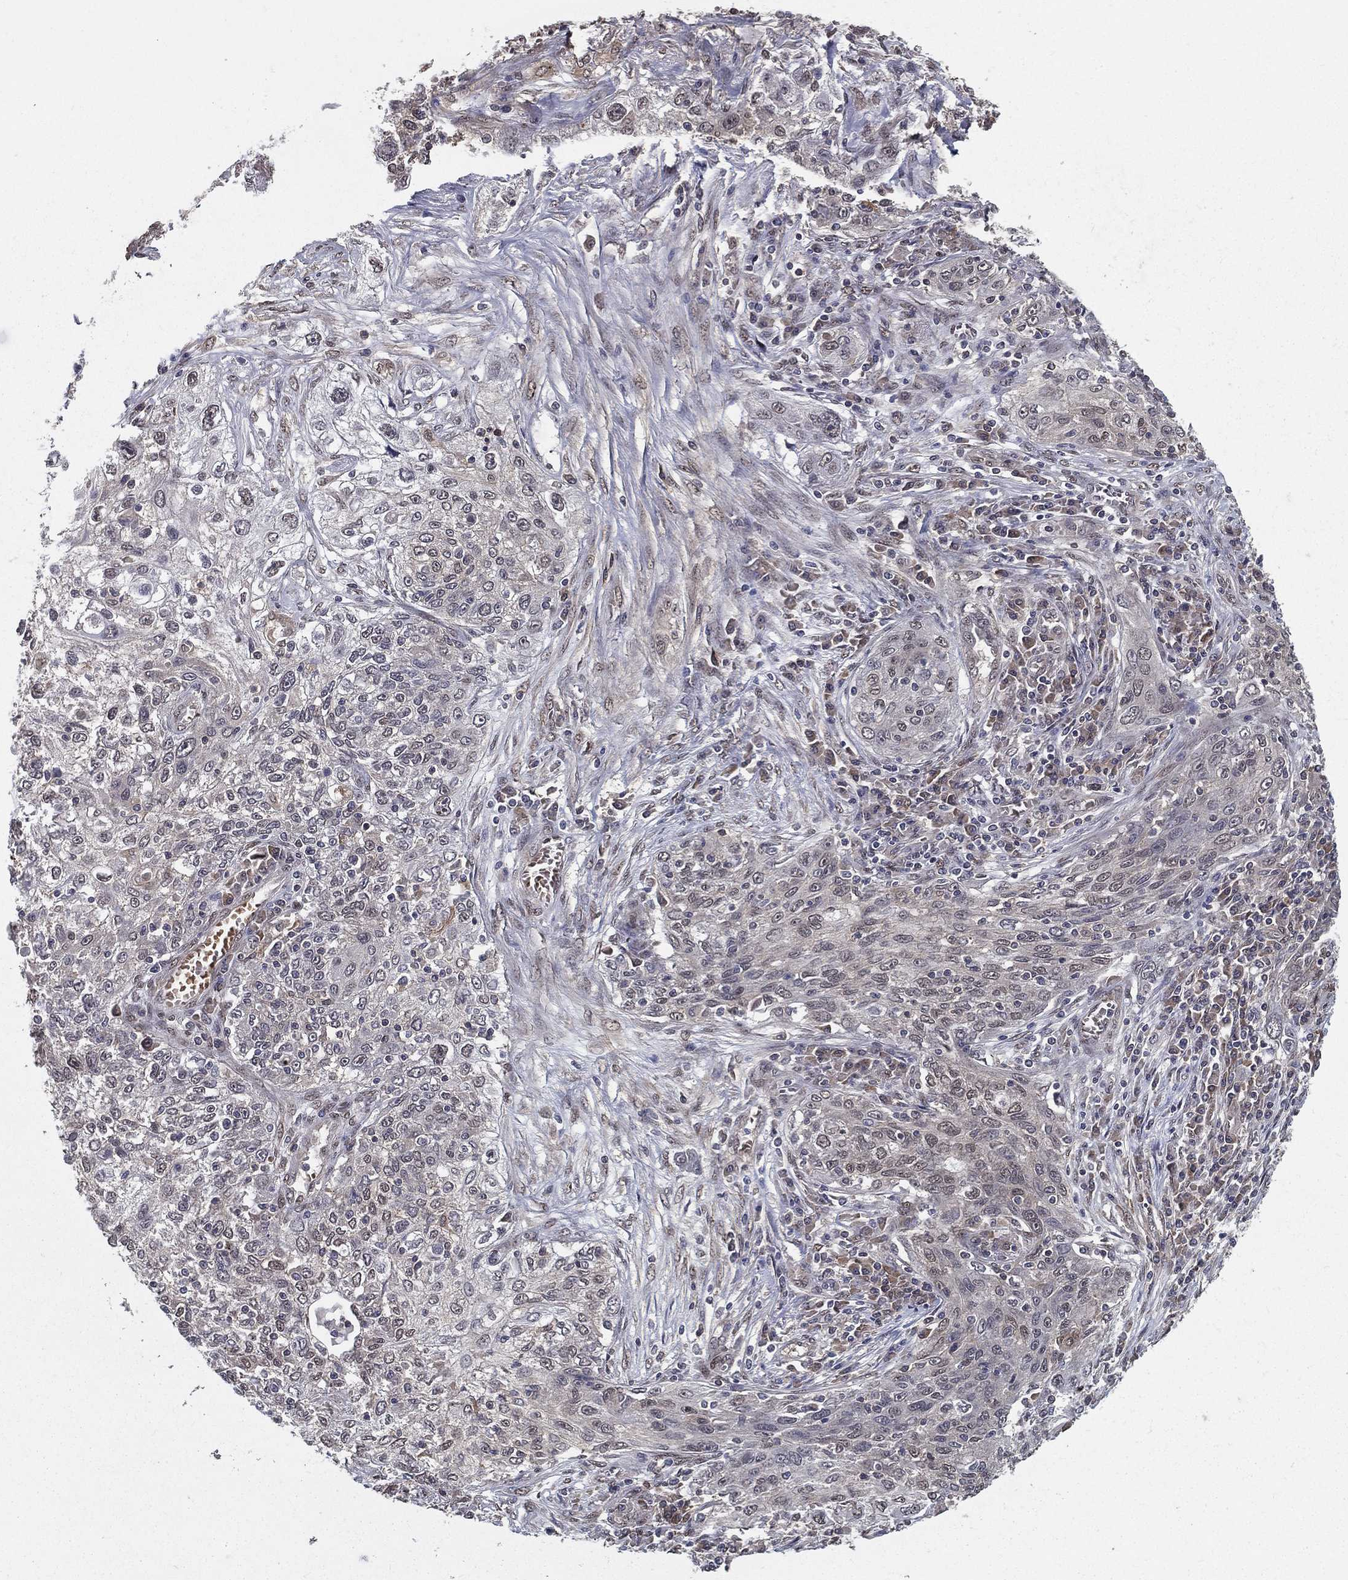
{"staining": {"intensity": "negative", "quantity": "none", "location": "none"}, "tissue": "lung cancer", "cell_type": "Tumor cells", "image_type": "cancer", "snomed": [{"axis": "morphology", "description": "Squamous cell carcinoma, NOS"}, {"axis": "topography", "description": "Lung"}], "caption": "Squamous cell carcinoma (lung) was stained to show a protein in brown. There is no significant staining in tumor cells. The staining is performed using DAB (3,3'-diaminobenzidine) brown chromogen with nuclei counter-stained in using hematoxylin.", "gene": "CARM1", "patient": {"sex": "female", "age": 69}}